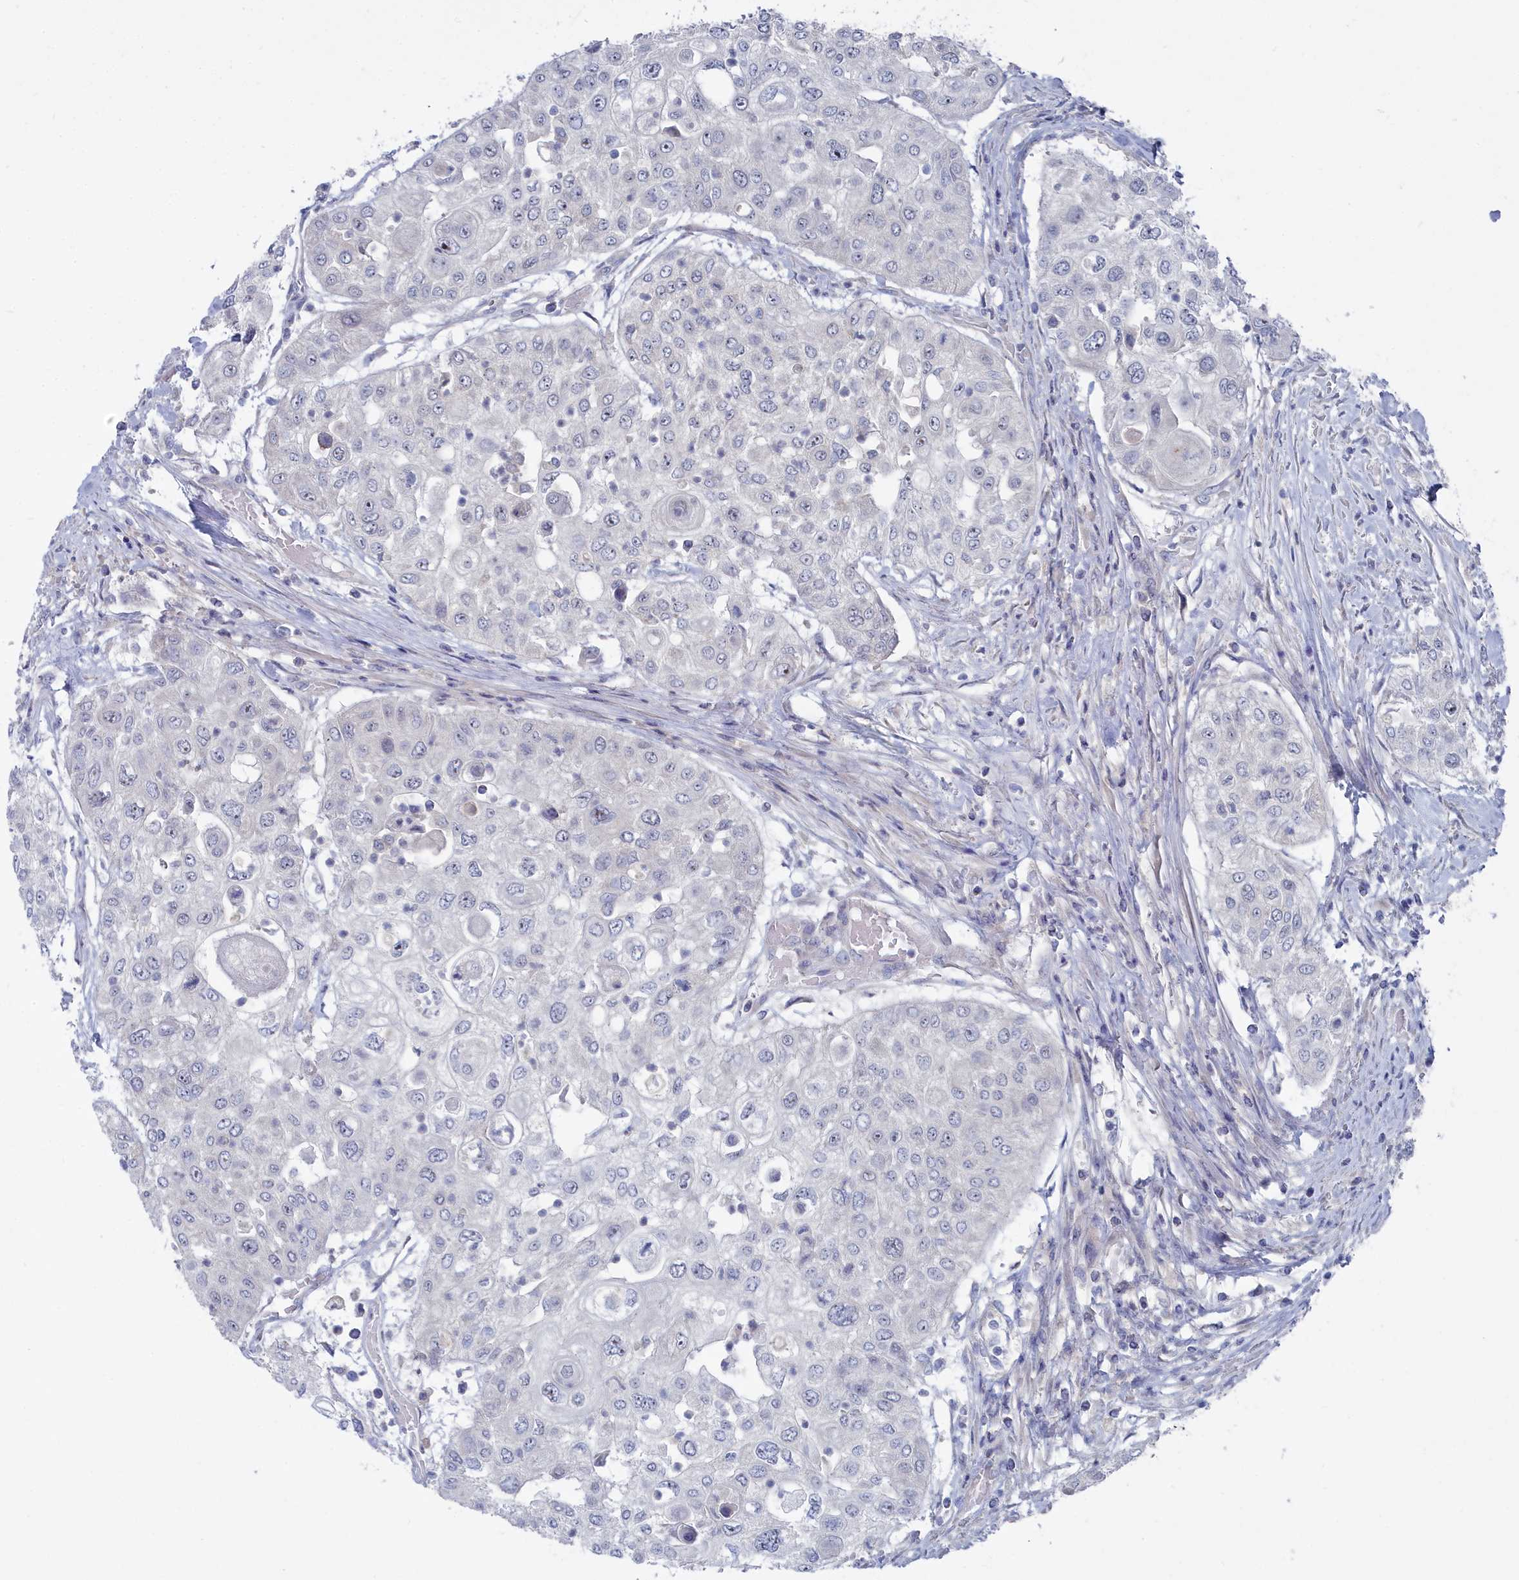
{"staining": {"intensity": "negative", "quantity": "none", "location": "none"}, "tissue": "urothelial cancer", "cell_type": "Tumor cells", "image_type": "cancer", "snomed": [{"axis": "morphology", "description": "Urothelial carcinoma, High grade"}, {"axis": "topography", "description": "Urinary bladder"}], "caption": "Human urothelial cancer stained for a protein using immunohistochemistry (IHC) demonstrates no staining in tumor cells.", "gene": "CCDC149", "patient": {"sex": "female", "age": 79}}